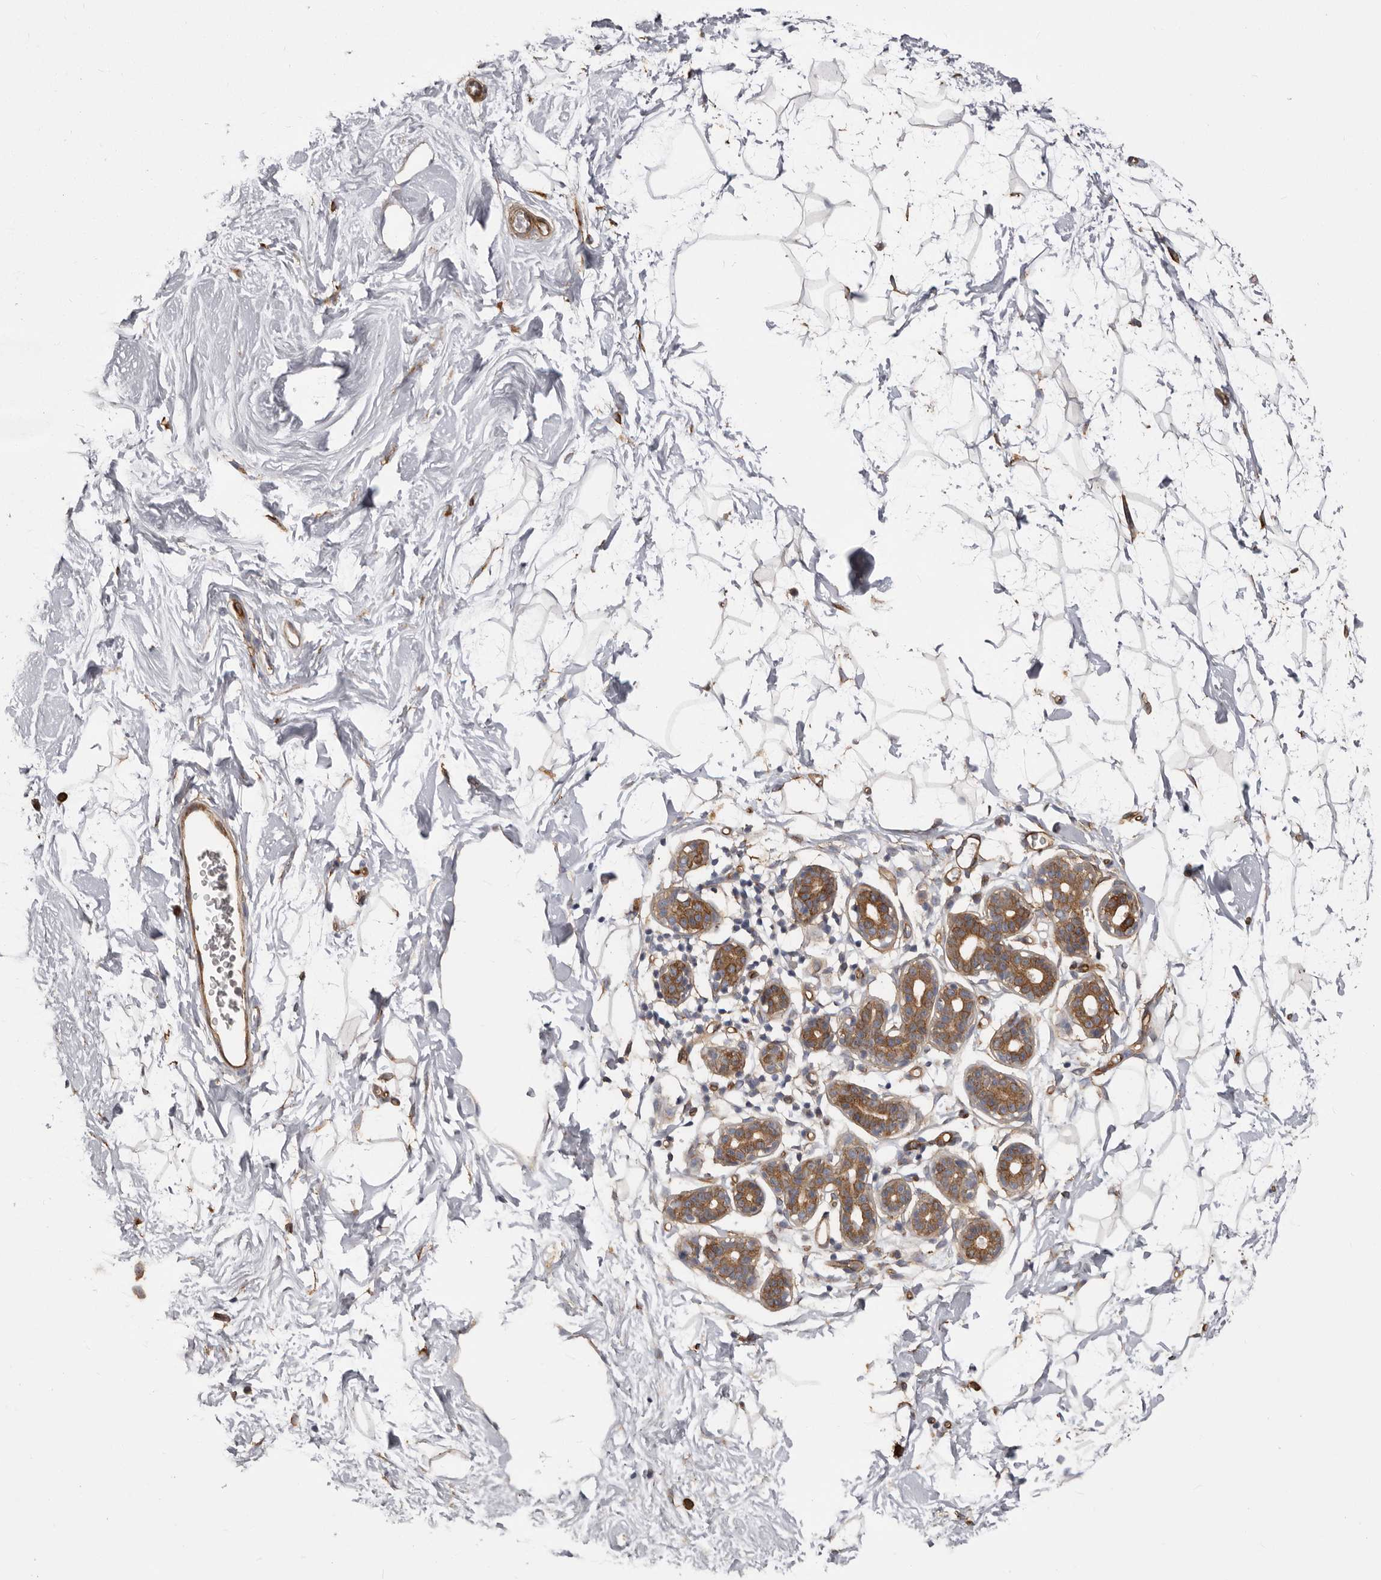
{"staining": {"intensity": "weak", "quantity": "<25%", "location": "cytoplasmic/membranous"}, "tissue": "breast", "cell_type": "Adipocytes", "image_type": "normal", "snomed": [{"axis": "morphology", "description": "Normal tissue, NOS"}, {"axis": "topography", "description": "Breast"}], "caption": "There is no significant positivity in adipocytes of breast. (Brightfield microscopy of DAB IHC at high magnification).", "gene": "ENAH", "patient": {"sex": "female", "age": 26}}